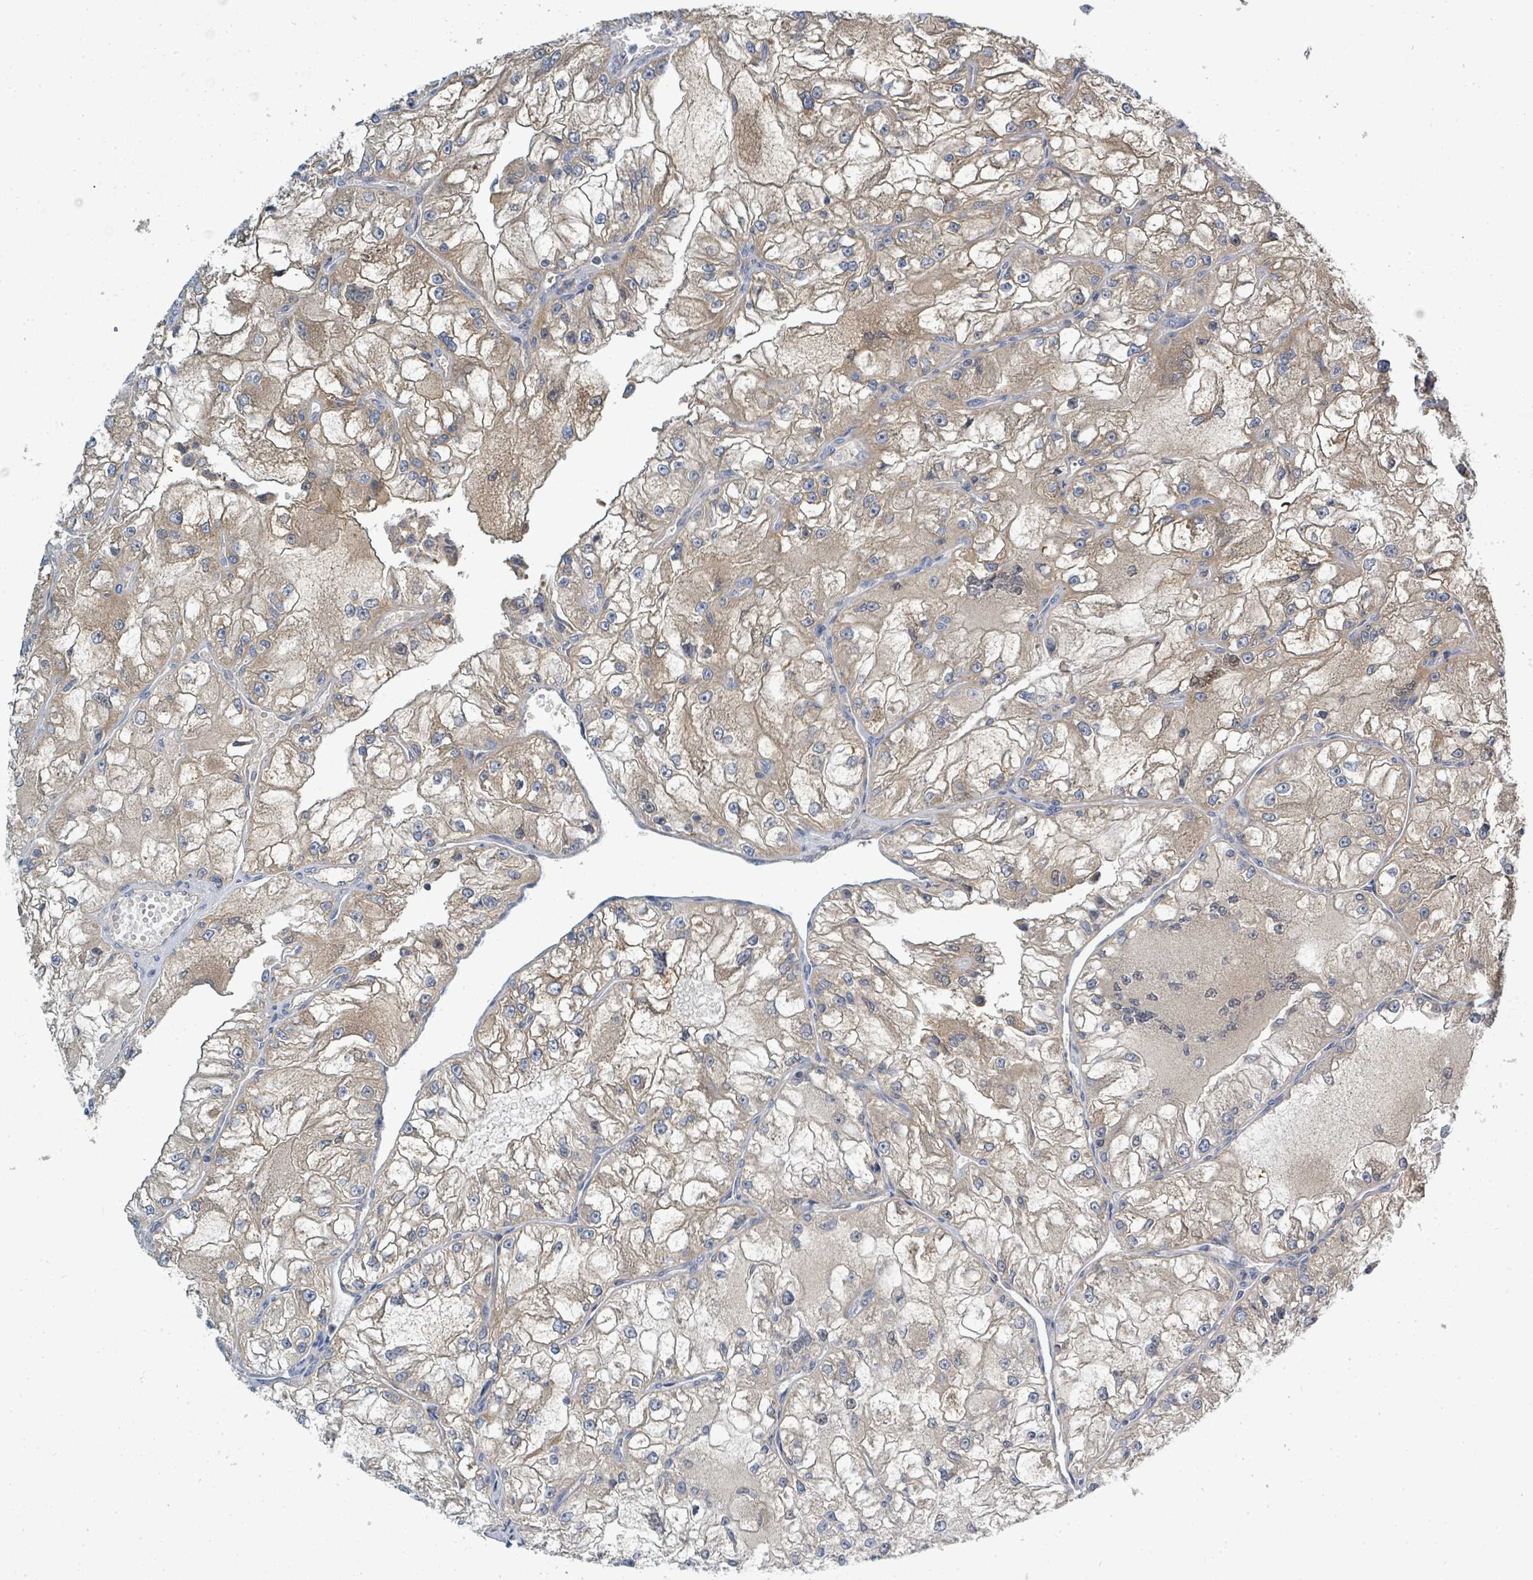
{"staining": {"intensity": "weak", "quantity": ">75%", "location": "cytoplasmic/membranous"}, "tissue": "renal cancer", "cell_type": "Tumor cells", "image_type": "cancer", "snomed": [{"axis": "morphology", "description": "Adenocarcinoma, NOS"}, {"axis": "topography", "description": "Kidney"}], "caption": "Weak cytoplasmic/membranous positivity is appreciated in approximately >75% of tumor cells in adenocarcinoma (renal). (IHC, brightfield microscopy, high magnification).", "gene": "SLC25A23", "patient": {"sex": "female", "age": 72}}